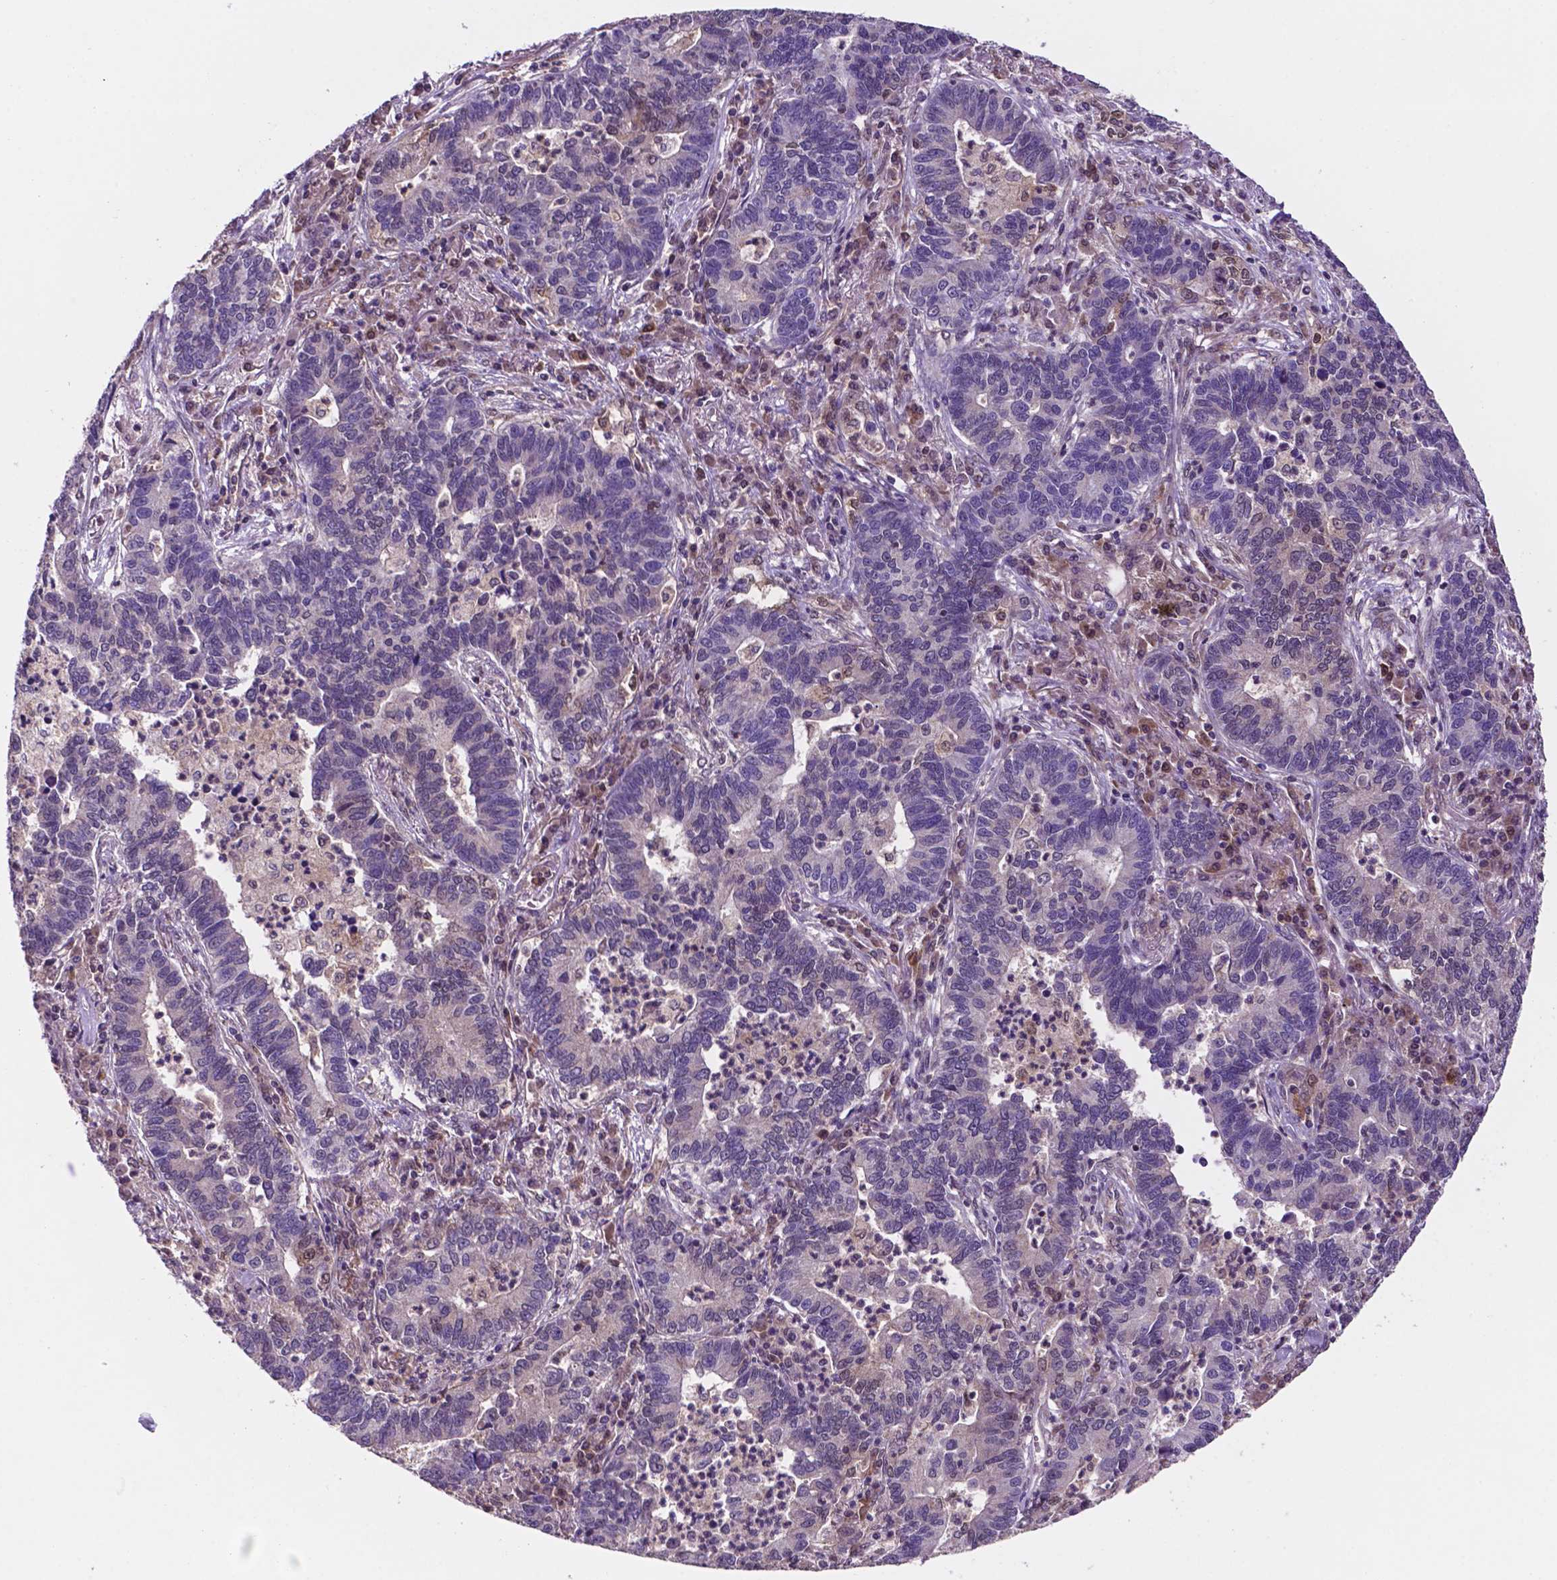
{"staining": {"intensity": "negative", "quantity": "none", "location": "none"}, "tissue": "lung cancer", "cell_type": "Tumor cells", "image_type": "cancer", "snomed": [{"axis": "morphology", "description": "Adenocarcinoma, NOS"}, {"axis": "topography", "description": "Lung"}], "caption": "A photomicrograph of adenocarcinoma (lung) stained for a protein demonstrates no brown staining in tumor cells.", "gene": "UBE2L6", "patient": {"sex": "female", "age": 57}}